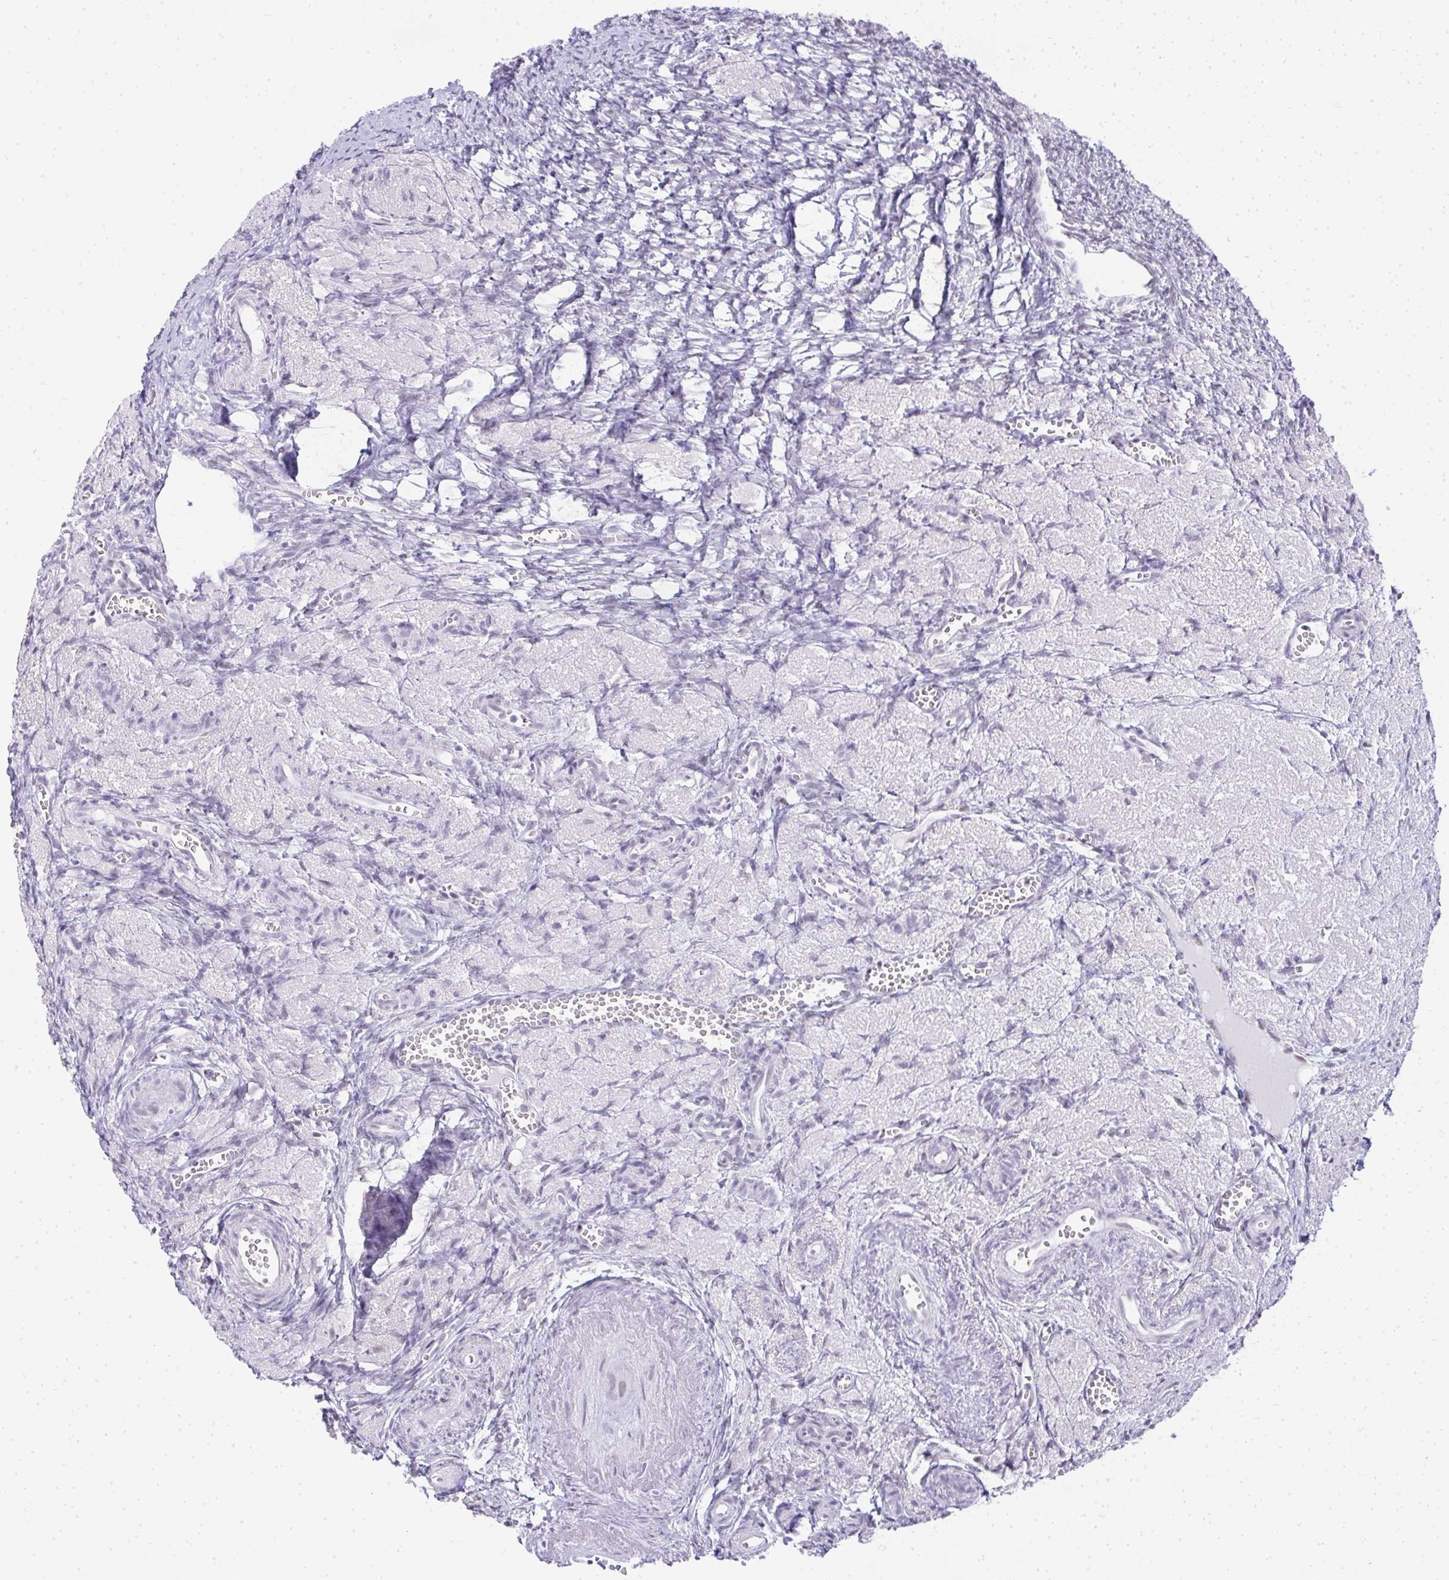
{"staining": {"intensity": "negative", "quantity": "none", "location": "none"}, "tissue": "ovary", "cell_type": "Ovarian stroma cells", "image_type": "normal", "snomed": [{"axis": "morphology", "description": "Normal tissue, NOS"}, {"axis": "topography", "description": "Ovary"}], "caption": "High power microscopy histopathology image of an immunohistochemistry (IHC) histopathology image of unremarkable ovary, revealing no significant staining in ovarian stroma cells.", "gene": "PLA2G1B", "patient": {"sex": "female", "age": 41}}